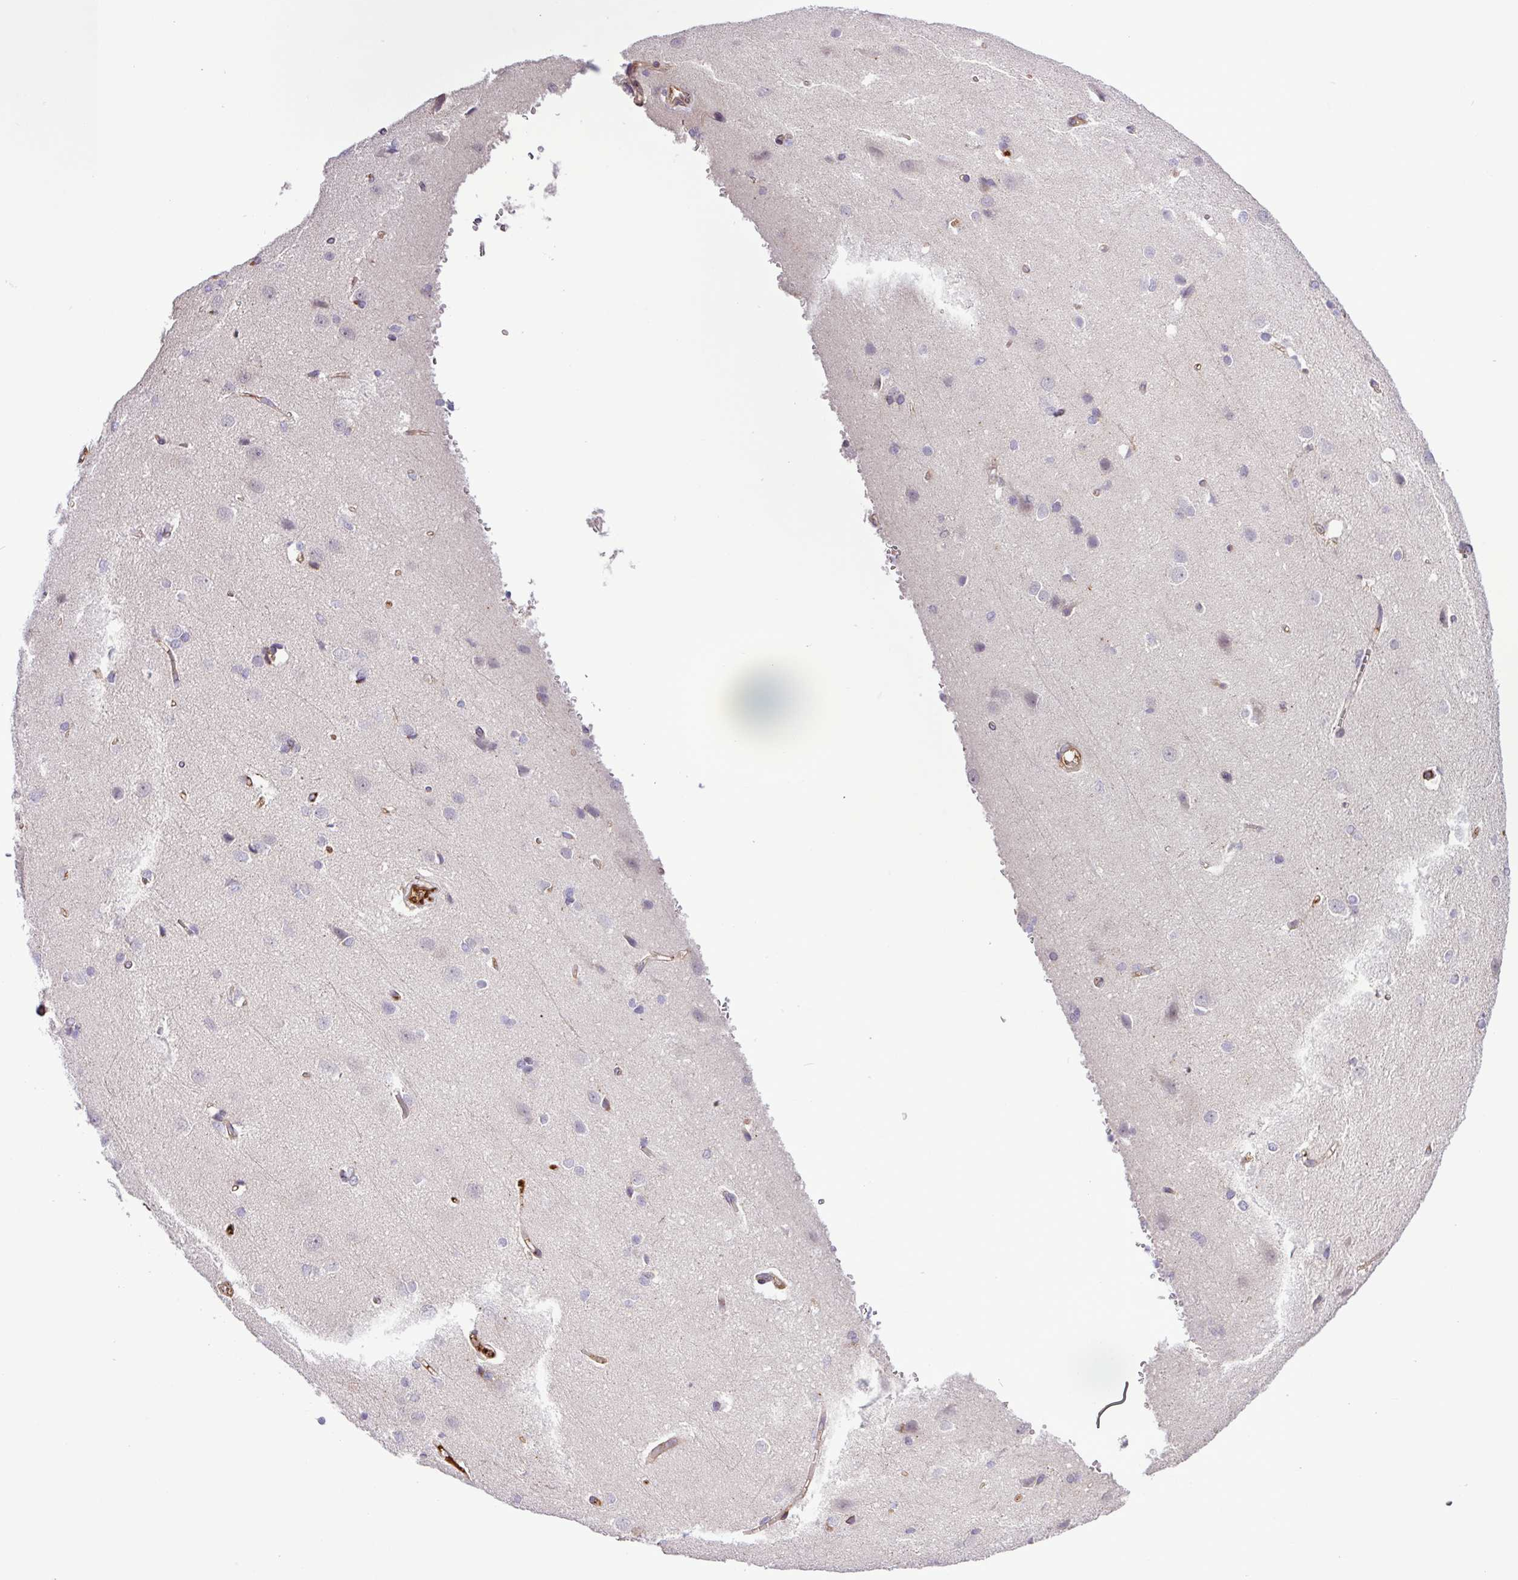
{"staining": {"intensity": "moderate", "quantity": ">75%", "location": "cytoplasmic/membranous"}, "tissue": "cerebral cortex", "cell_type": "Endothelial cells", "image_type": "normal", "snomed": [{"axis": "morphology", "description": "Normal tissue, NOS"}, {"axis": "topography", "description": "Cerebral cortex"}], "caption": "Endothelial cells exhibit medium levels of moderate cytoplasmic/membranous staining in about >75% of cells in normal cerebral cortex. The staining is performed using DAB brown chromogen to label protein expression. The nuclei are counter-stained blue using hematoxylin.", "gene": "CWH43", "patient": {"sex": "male", "age": 37}}